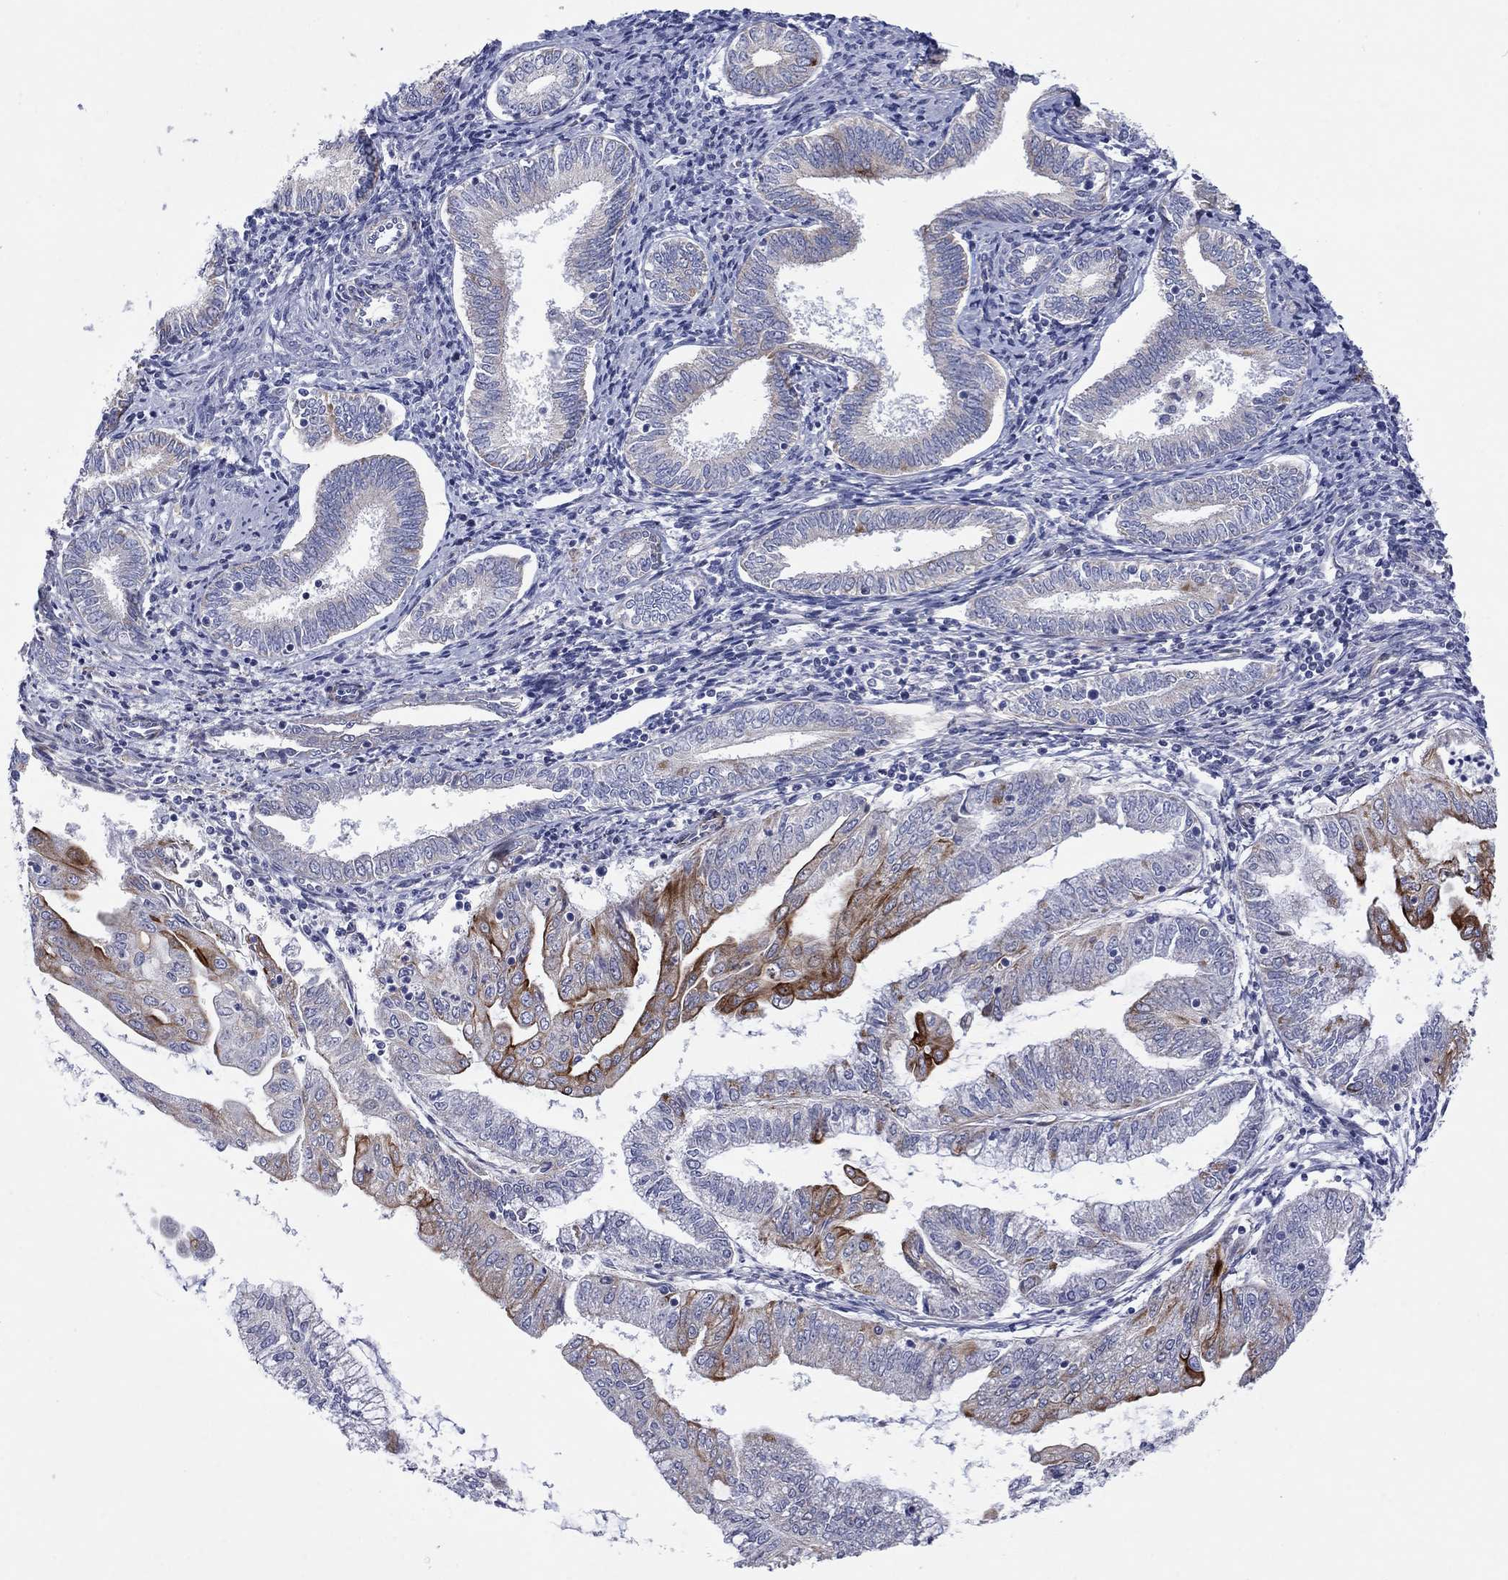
{"staining": {"intensity": "strong", "quantity": "<25%", "location": "cytoplasmic/membranous"}, "tissue": "endometrial cancer", "cell_type": "Tumor cells", "image_type": "cancer", "snomed": [{"axis": "morphology", "description": "Adenocarcinoma, NOS"}, {"axis": "topography", "description": "Endometrium"}], "caption": "IHC image of human endometrial cancer stained for a protein (brown), which reveals medium levels of strong cytoplasmic/membranous staining in about <25% of tumor cells.", "gene": "MGST3", "patient": {"sex": "female", "age": 56}}